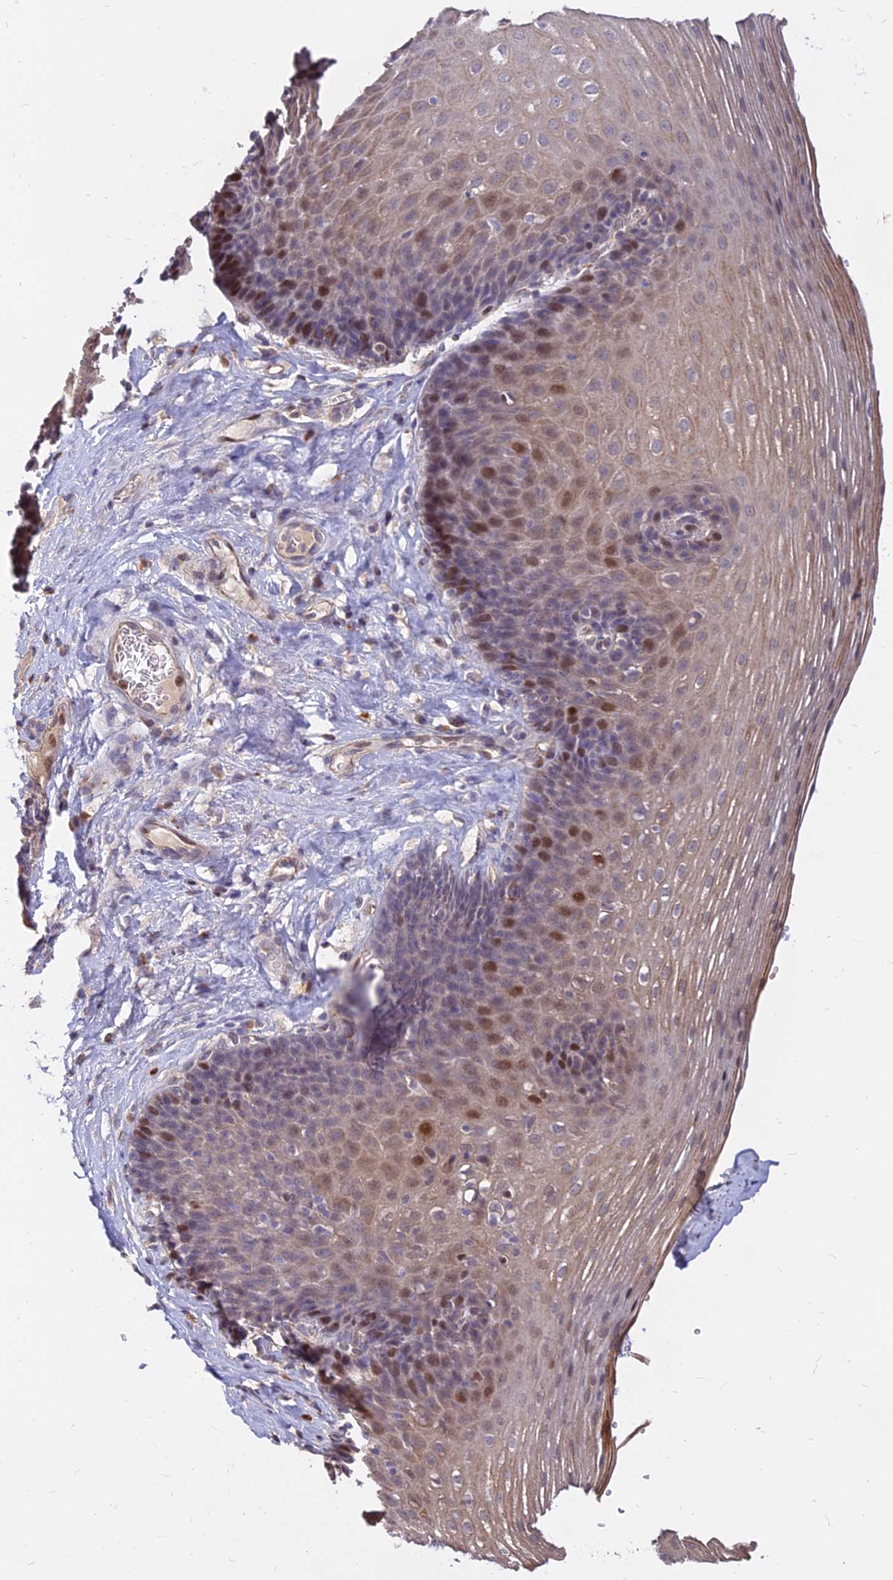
{"staining": {"intensity": "moderate", "quantity": "25%-75%", "location": "cytoplasmic/membranous,nuclear"}, "tissue": "esophagus", "cell_type": "Squamous epithelial cells", "image_type": "normal", "snomed": [{"axis": "morphology", "description": "Normal tissue, NOS"}, {"axis": "topography", "description": "Esophagus"}], "caption": "This is an image of IHC staining of benign esophagus, which shows moderate positivity in the cytoplasmic/membranous,nuclear of squamous epithelial cells.", "gene": "C11orf68", "patient": {"sex": "female", "age": 66}}